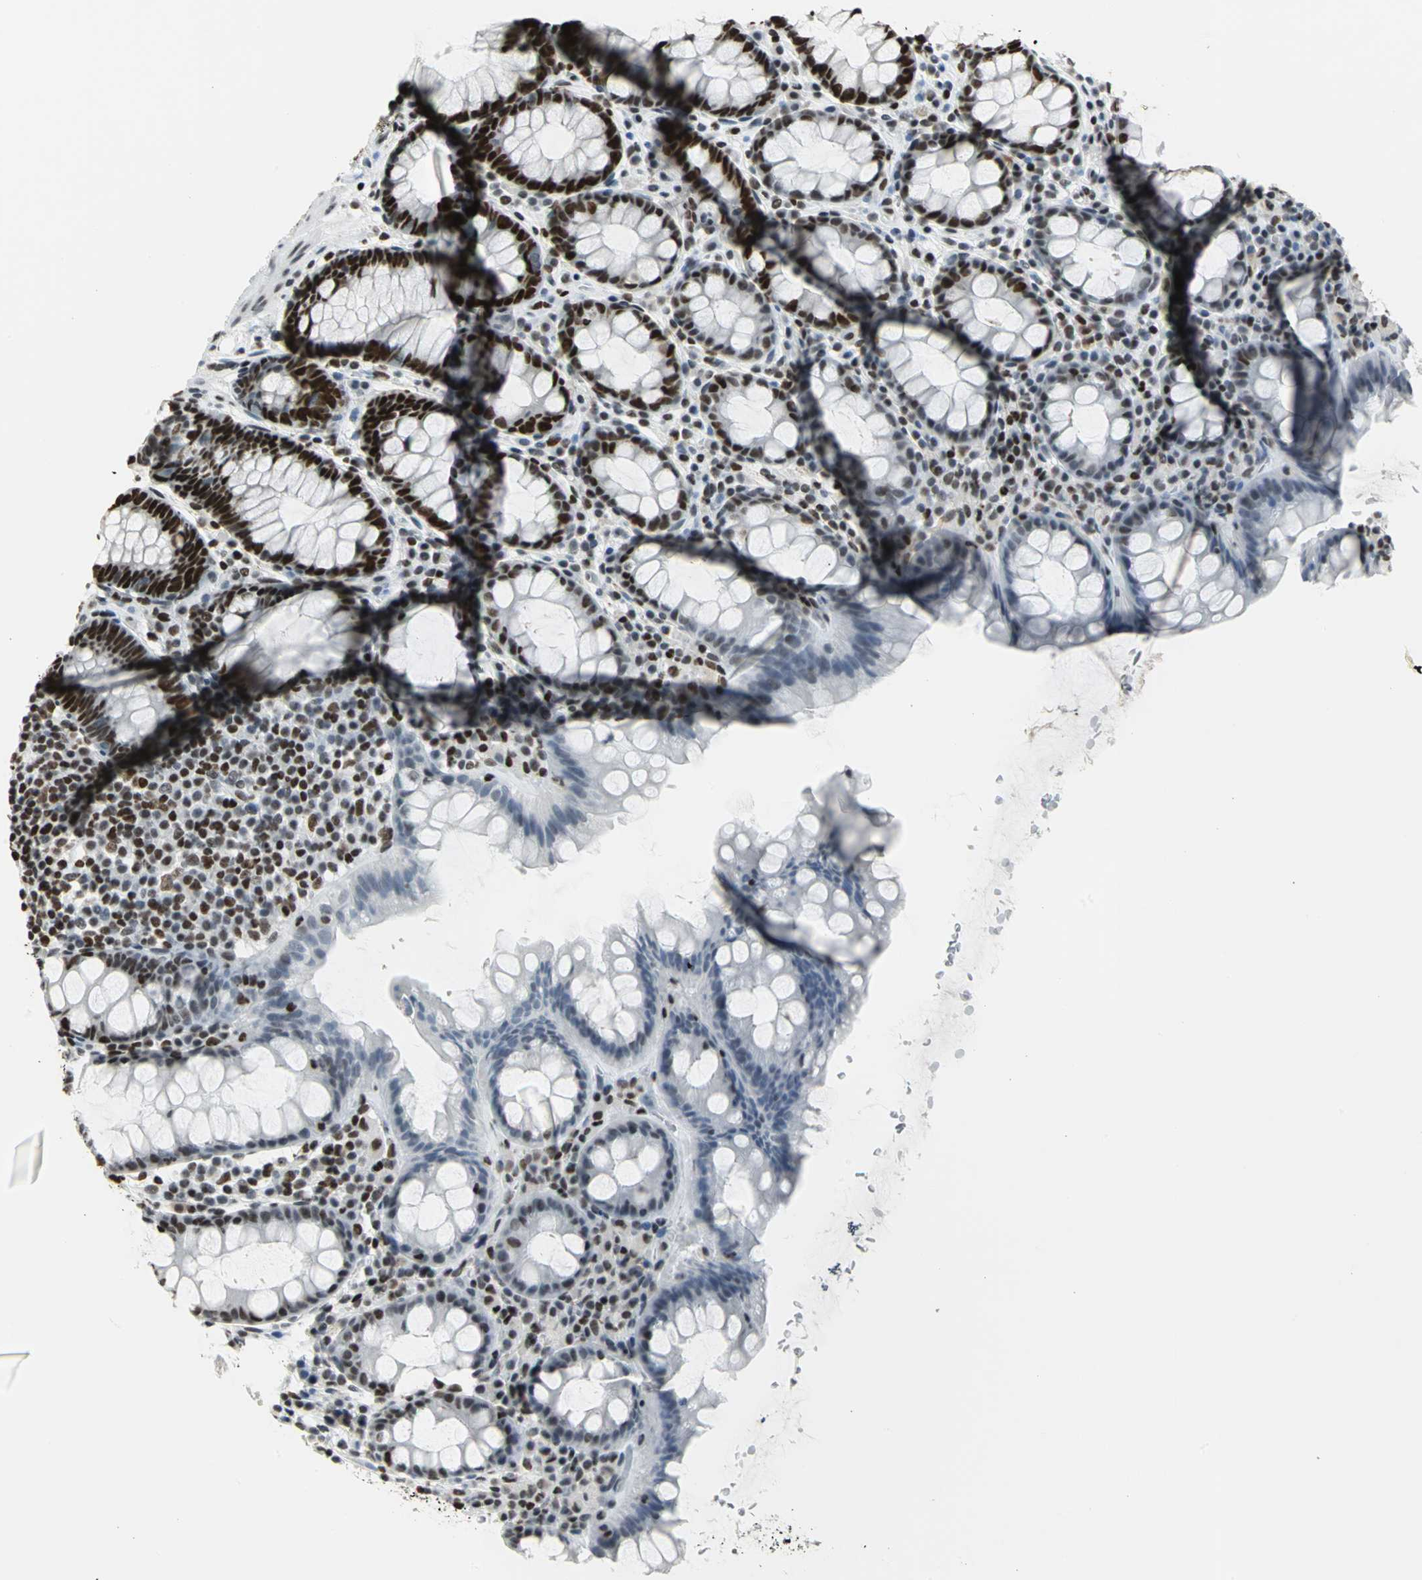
{"staining": {"intensity": "strong", "quantity": "25%-75%", "location": "nuclear"}, "tissue": "rectum", "cell_type": "Glandular cells", "image_type": "normal", "snomed": [{"axis": "morphology", "description": "Normal tissue, NOS"}, {"axis": "topography", "description": "Rectum"}], "caption": "Glandular cells exhibit high levels of strong nuclear expression in about 25%-75% of cells in benign human rectum.", "gene": "HNRNPD", "patient": {"sex": "male", "age": 92}}